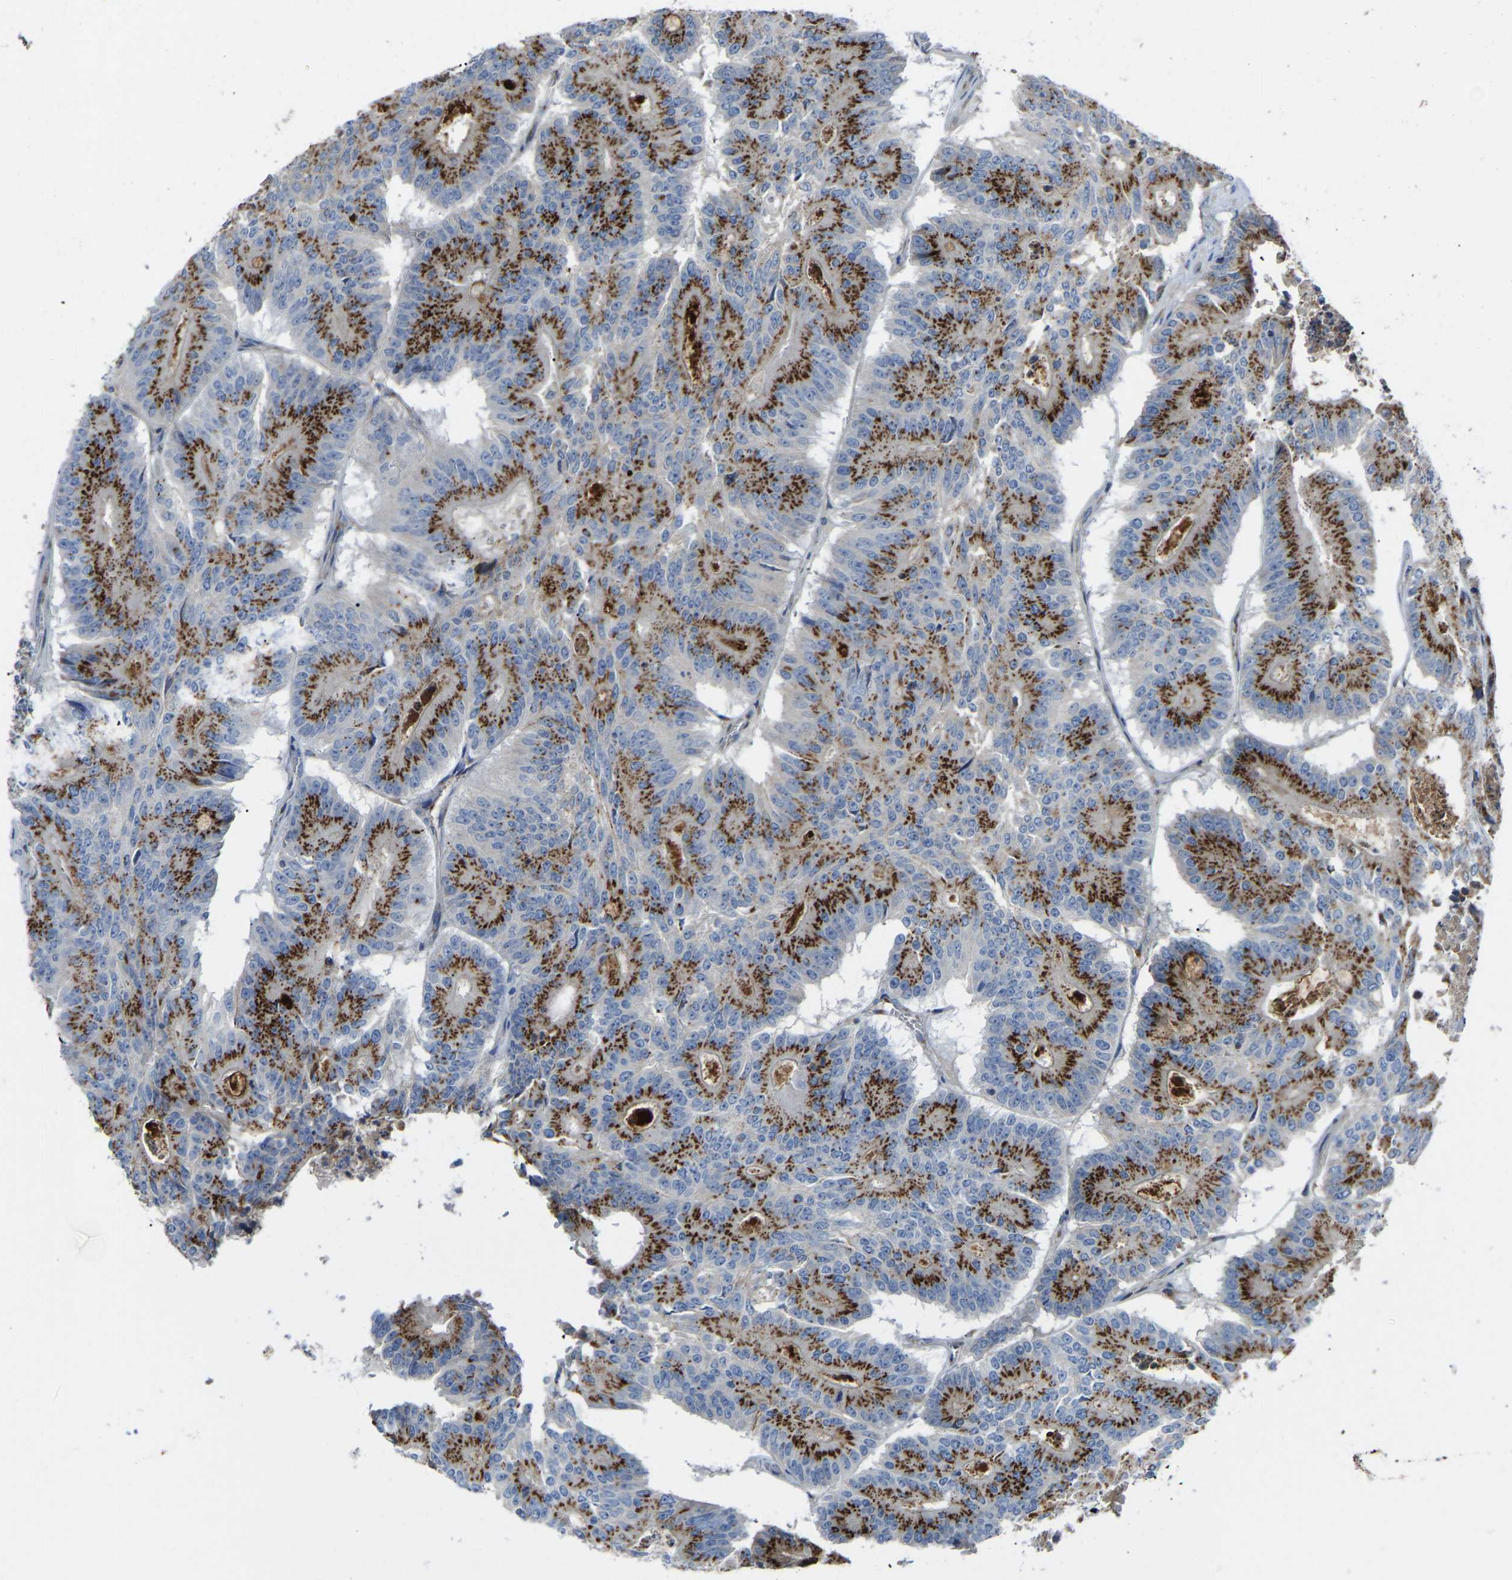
{"staining": {"intensity": "strong", "quantity": ">75%", "location": "cytoplasmic/membranous"}, "tissue": "colorectal cancer", "cell_type": "Tumor cells", "image_type": "cancer", "snomed": [{"axis": "morphology", "description": "Adenocarcinoma, NOS"}, {"axis": "topography", "description": "Colon"}], "caption": "About >75% of tumor cells in colorectal cancer display strong cytoplasmic/membranous protein staining as visualized by brown immunohistochemical staining.", "gene": "CANT1", "patient": {"sex": "male", "age": 87}}